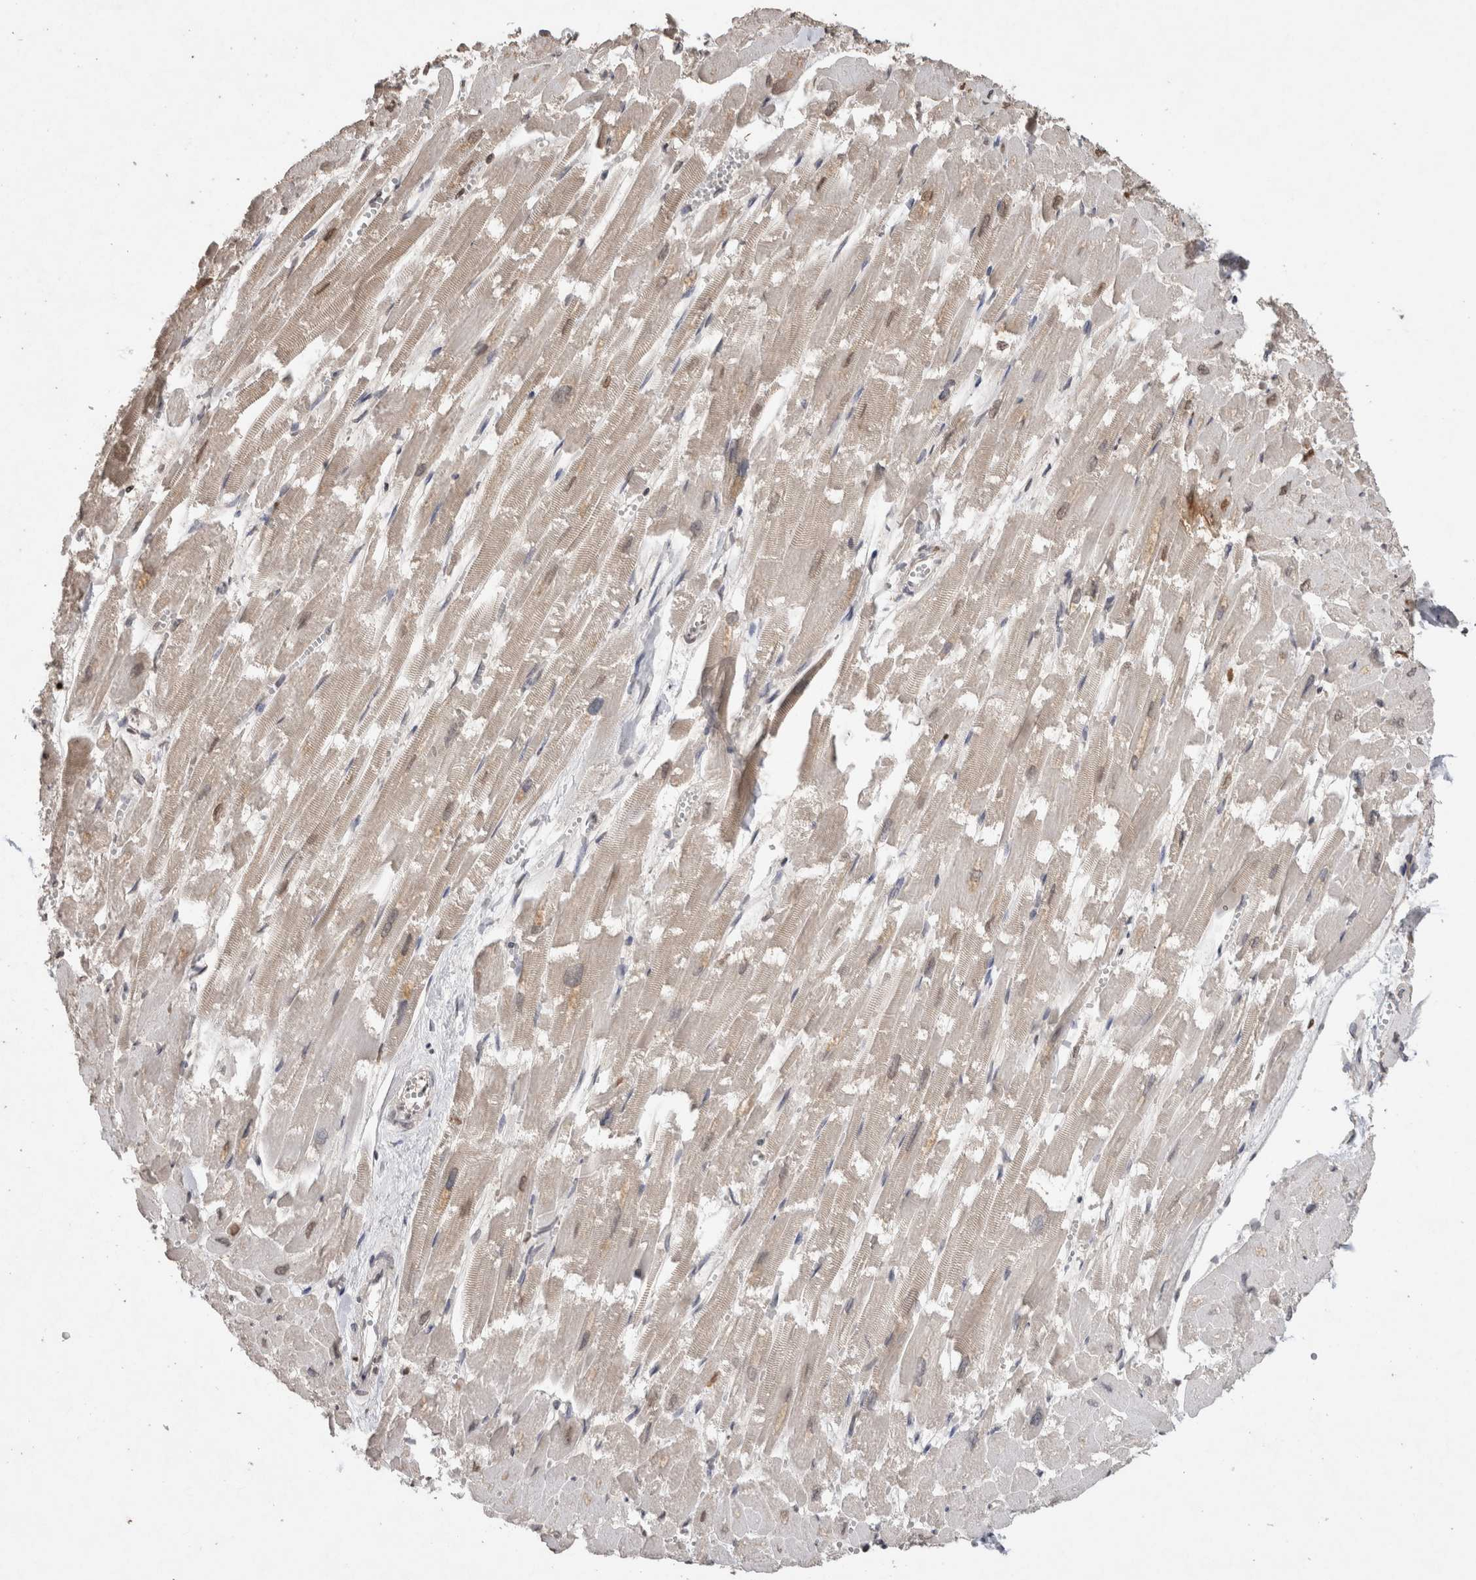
{"staining": {"intensity": "weak", "quantity": "25%-75%", "location": "cytoplasmic/membranous,nuclear"}, "tissue": "heart muscle", "cell_type": "Cardiomyocytes", "image_type": "normal", "snomed": [{"axis": "morphology", "description": "Normal tissue, NOS"}, {"axis": "topography", "description": "Heart"}], "caption": "Immunohistochemistry staining of benign heart muscle, which demonstrates low levels of weak cytoplasmic/membranous,nuclear expression in approximately 25%-75% of cardiomyocytes indicating weak cytoplasmic/membranous,nuclear protein positivity. The staining was performed using DAB (brown) for protein detection and nuclei were counterstained in hematoxylin (blue).", "gene": "FABP7", "patient": {"sex": "male", "age": 54}}